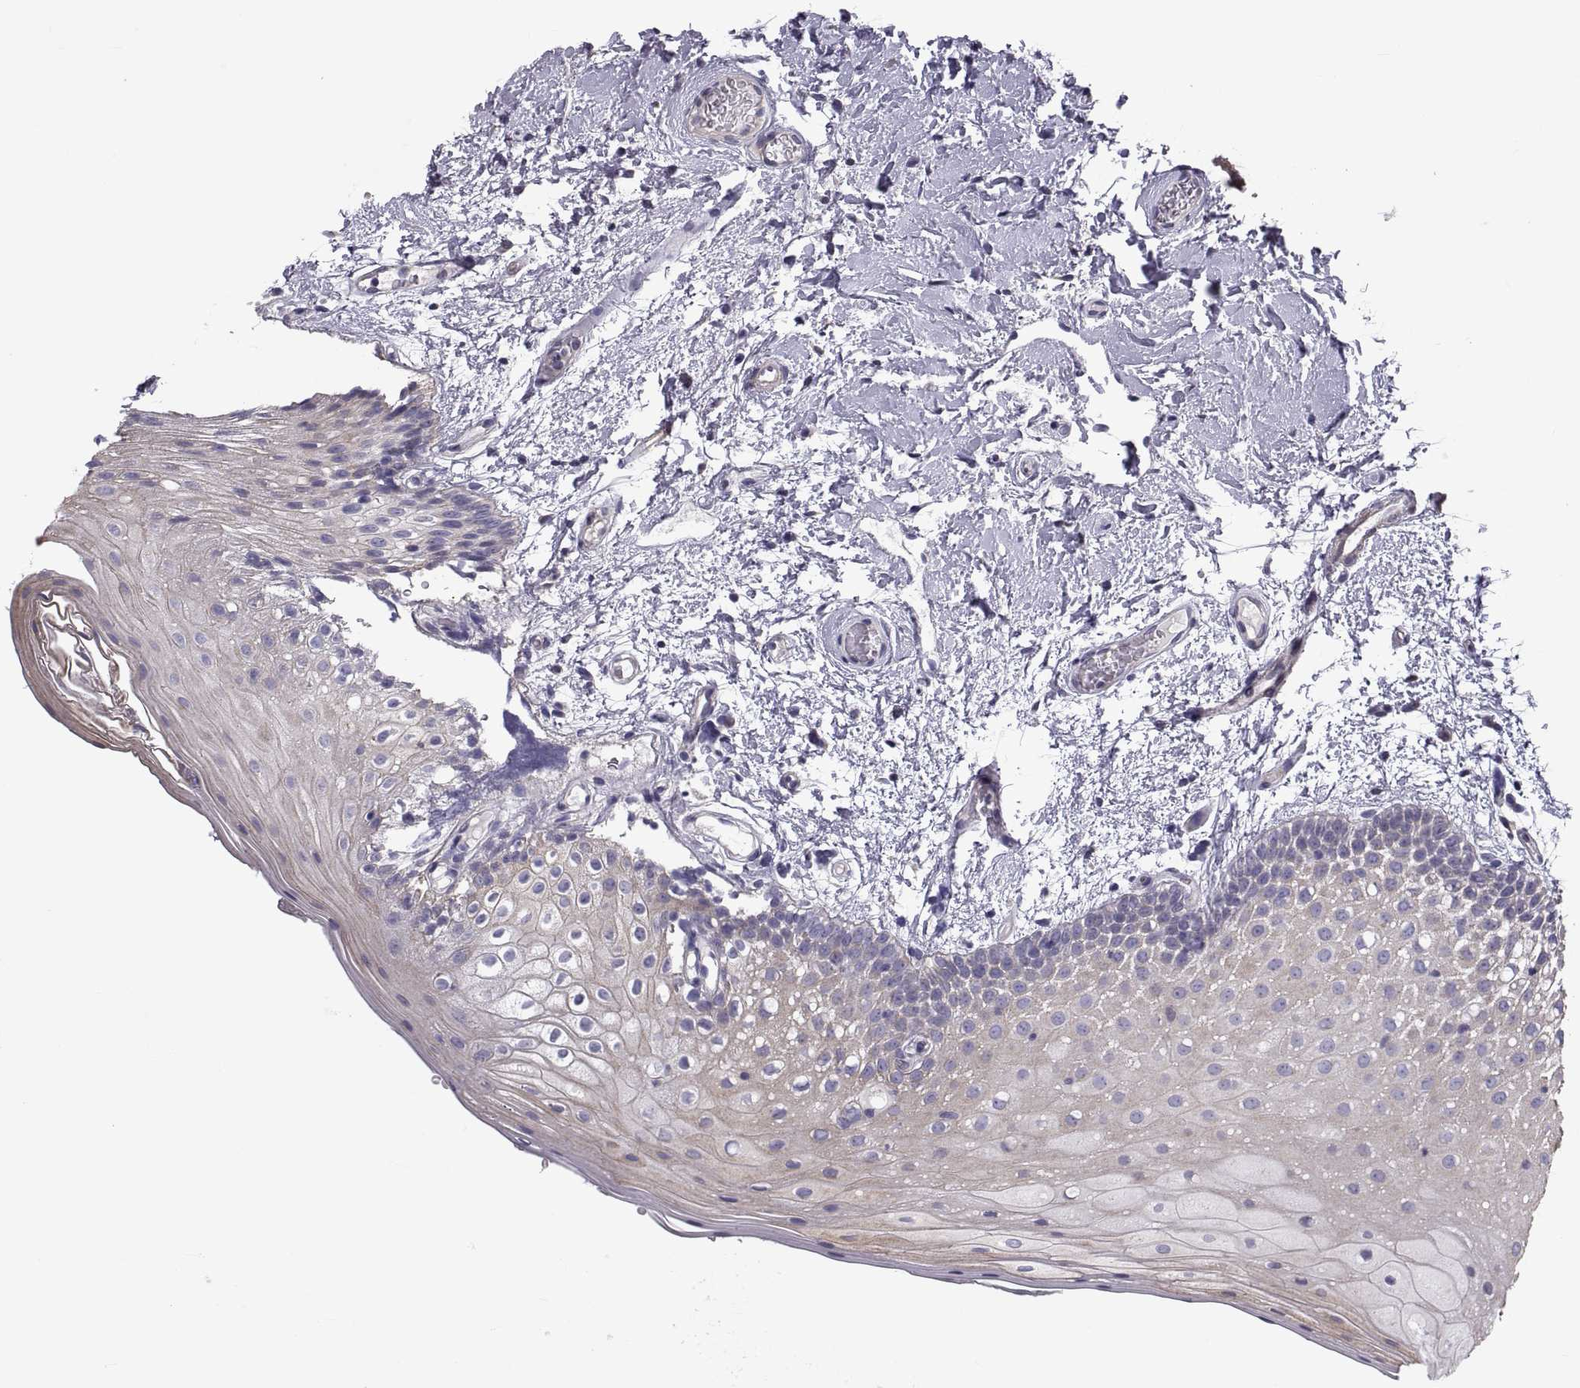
{"staining": {"intensity": "weak", "quantity": "<25%", "location": "cytoplasmic/membranous"}, "tissue": "oral mucosa", "cell_type": "Squamous epithelial cells", "image_type": "normal", "snomed": [{"axis": "morphology", "description": "Normal tissue, NOS"}, {"axis": "morphology", "description": "Squamous cell carcinoma, NOS"}, {"axis": "topography", "description": "Oral tissue"}, {"axis": "topography", "description": "Head-Neck"}], "caption": "There is no significant positivity in squamous epithelial cells of oral mucosa. (DAB immunohistochemistry (IHC) visualized using brightfield microscopy, high magnification).", "gene": "ANO1", "patient": {"sex": "male", "age": 69}}